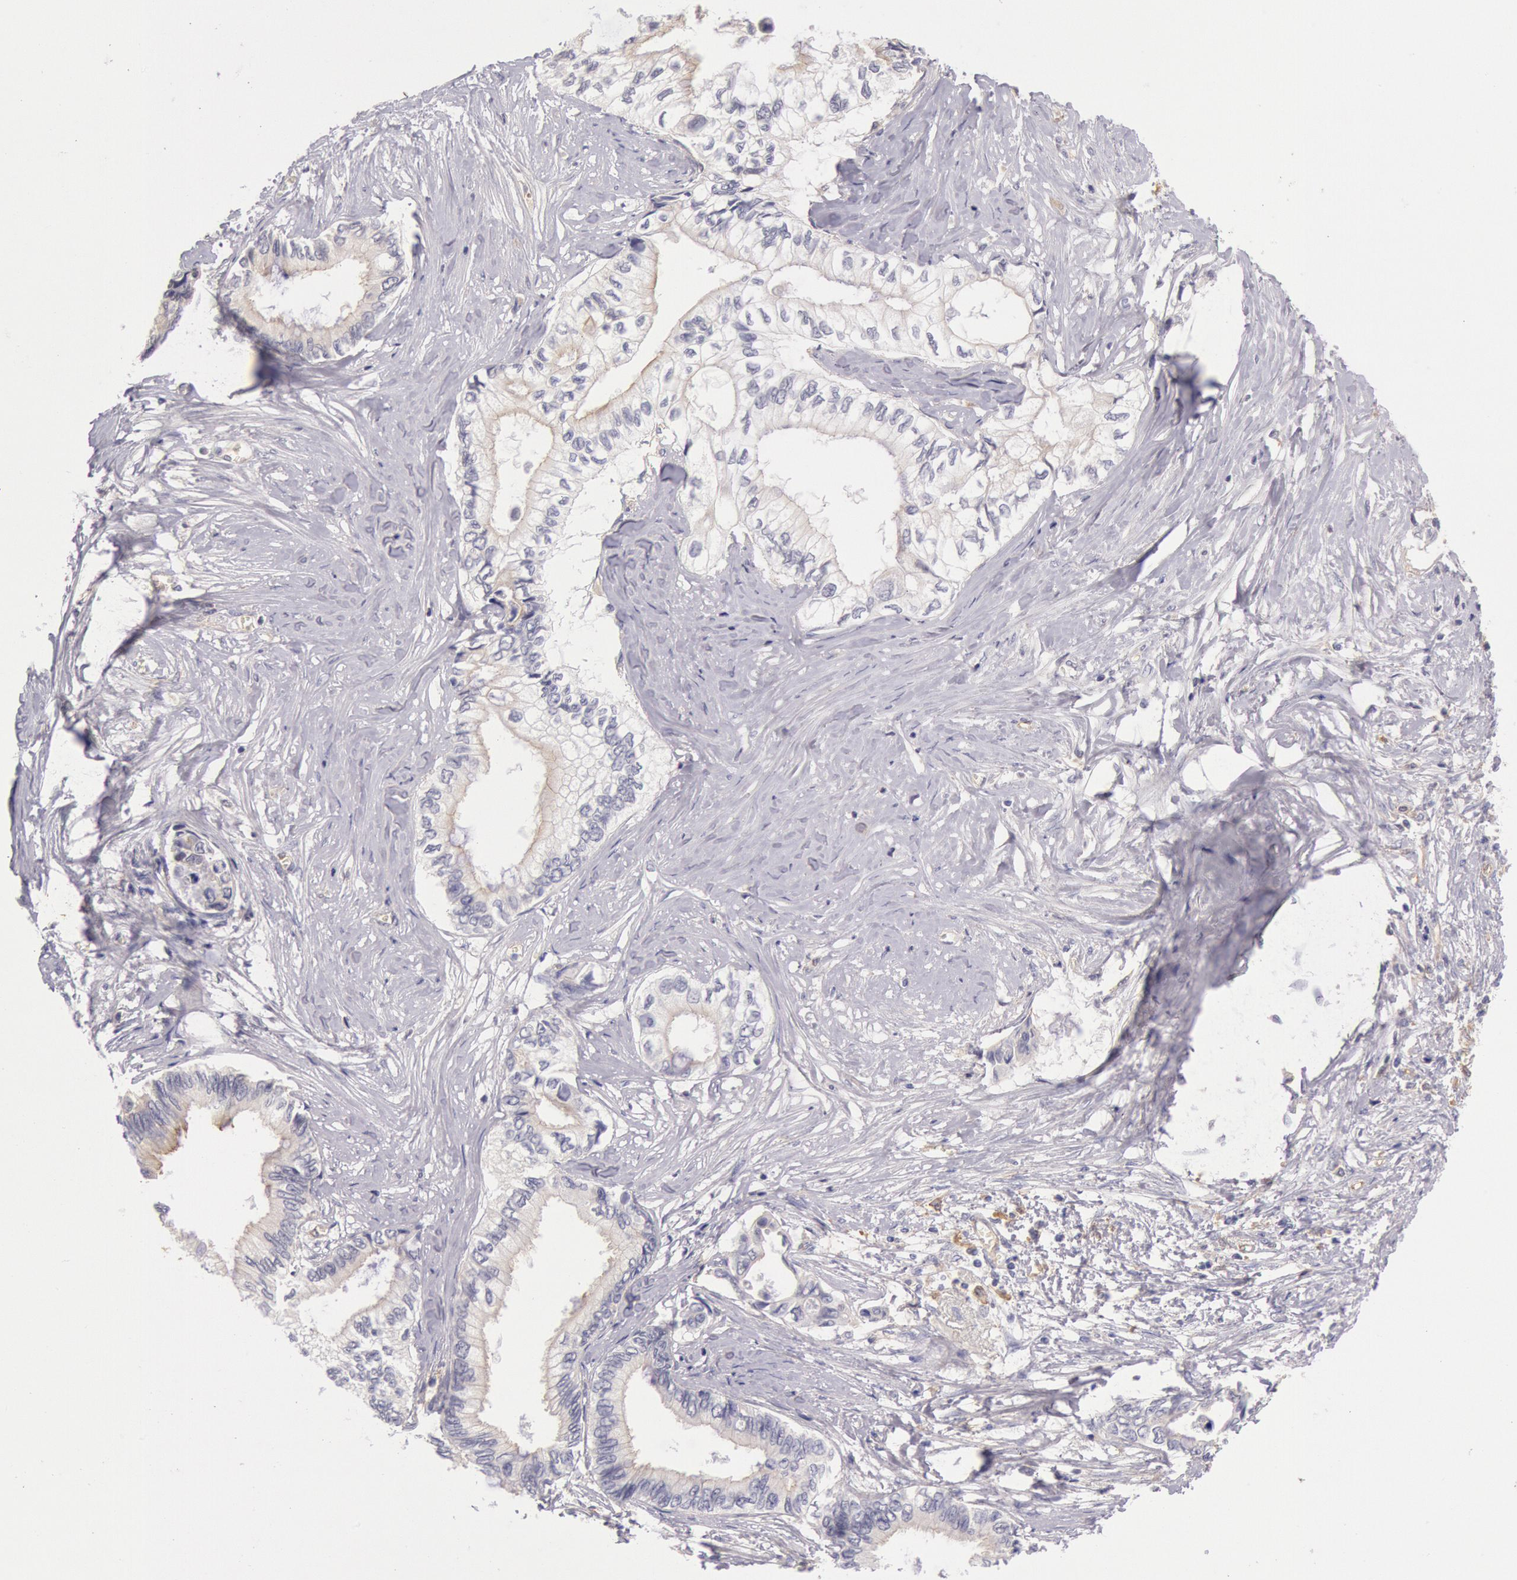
{"staining": {"intensity": "negative", "quantity": "none", "location": "none"}, "tissue": "pancreatic cancer", "cell_type": "Tumor cells", "image_type": "cancer", "snomed": [{"axis": "morphology", "description": "Adenocarcinoma, NOS"}, {"axis": "topography", "description": "Pancreas"}], "caption": "Pancreatic cancer stained for a protein using immunohistochemistry displays no positivity tumor cells.", "gene": "MYO5A", "patient": {"sex": "female", "age": 66}}